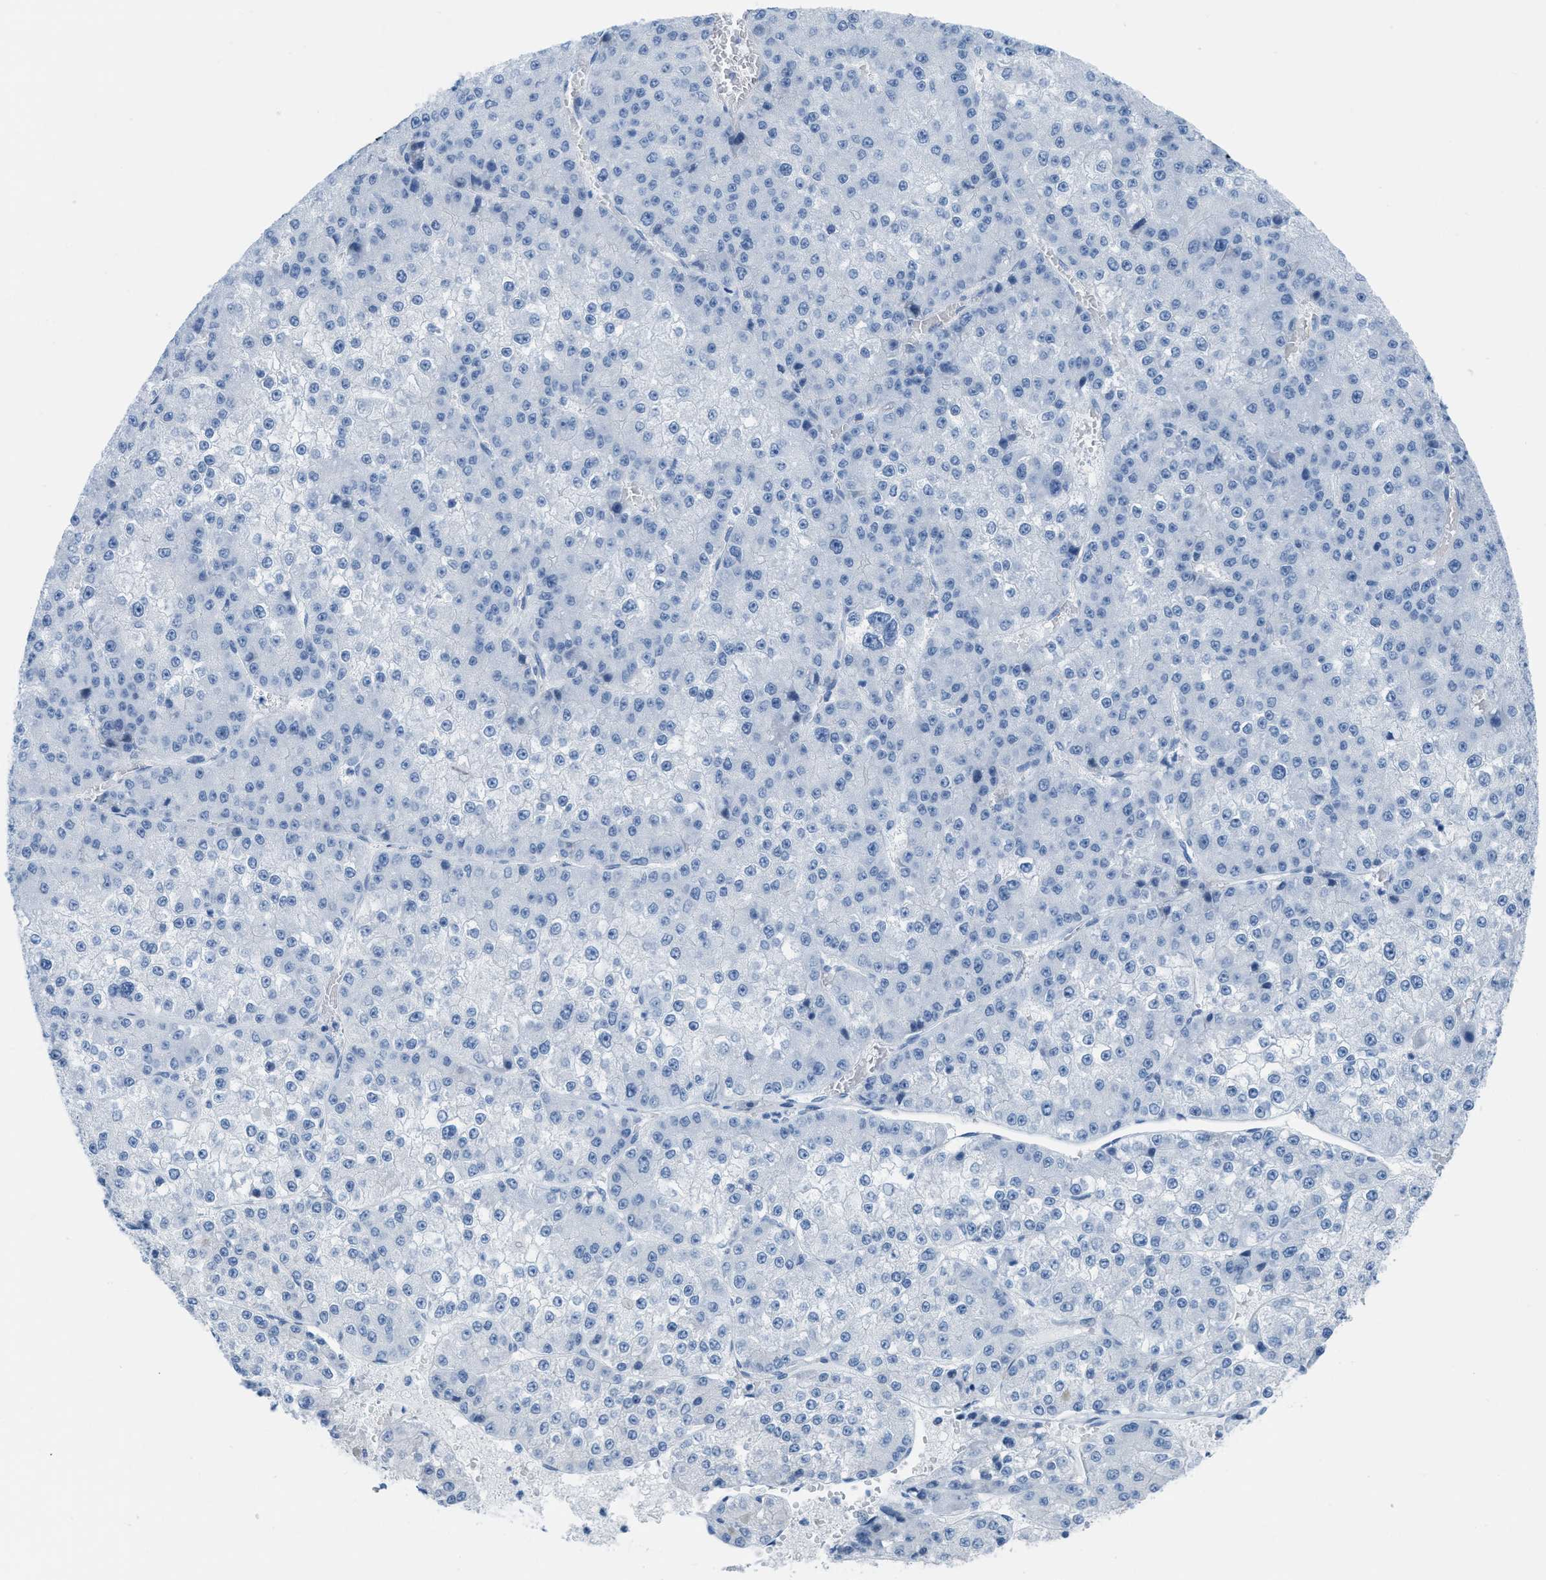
{"staining": {"intensity": "negative", "quantity": "none", "location": "none"}, "tissue": "liver cancer", "cell_type": "Tumor cells", "image_type": "cancer", "snomed": [{"axis": "morphology", "description": "Carcinoma, Hepatocellular, NOS"}, {"axis": "topography", "description": "Liver"}], "caption": "Immunohistochemistry (IHC) micrograph of hepatocellular carcinoma (liver) stained for a protein (brown), which exhibits no positivity in tumor cells.", "gene": "SLC12A1", "patient": {"sex": "female", "age": 73}}